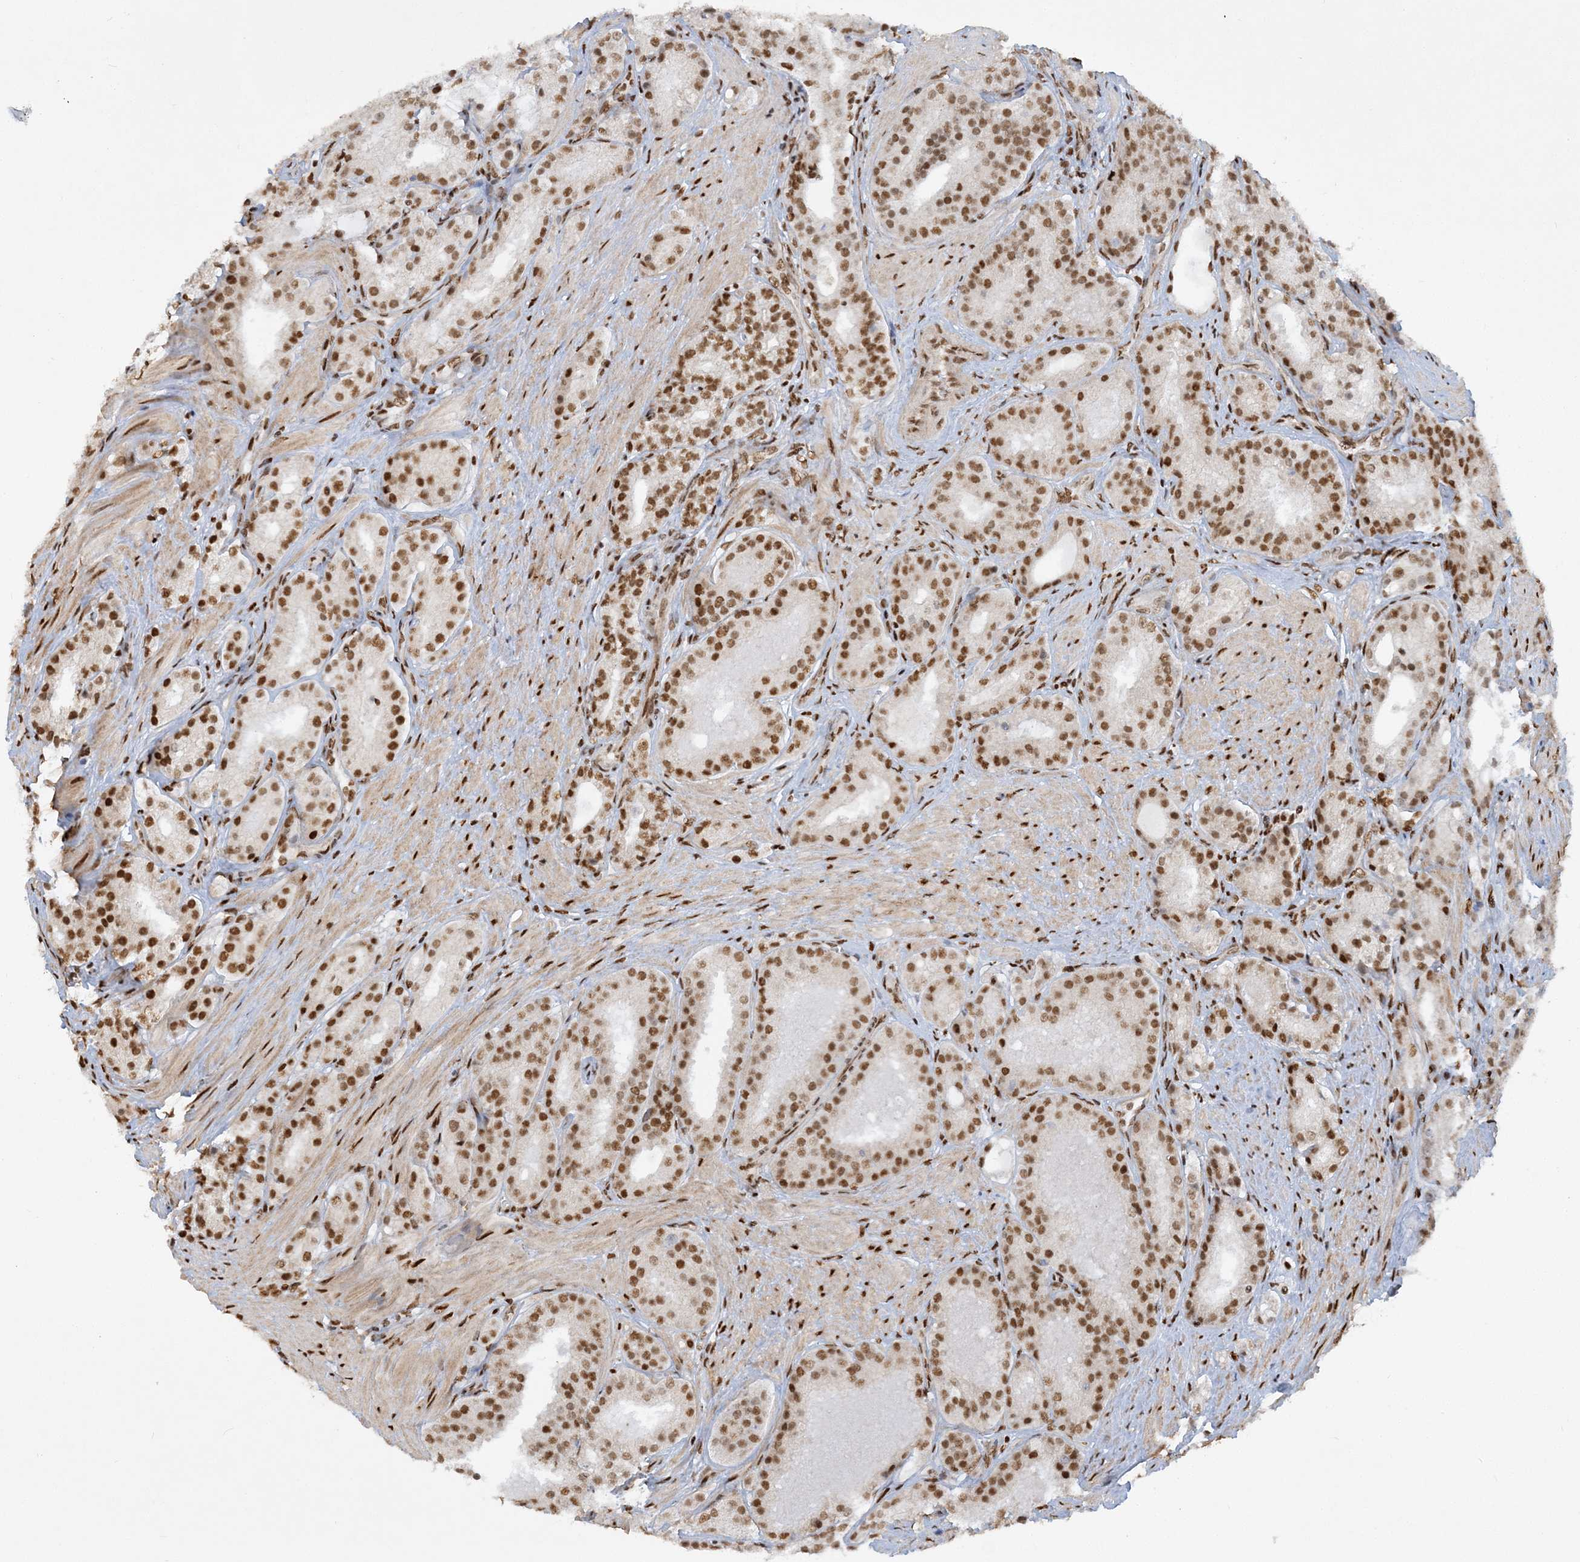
{"staining": {"intensity": "moderate", "quantity": ">75%", "location": "nuclear"}, "tissue": "prostate cancer", "cell_type": "Tumor cells", "image_type": "cancer", "snomed": [{"axis": "morphology", "description": "Adenocarcinoma, High grade"}, {"axis": "topography", "description": "Prostate"}], "caption": "Human prostate cancer (high-grade adenocarcinoma) stained for a protein (brown) reveals moderate nuclear positive positivity in about >75% of tumor cells.", "gene": "DELE1", "patient": {"sex": "male", "age": 60}}